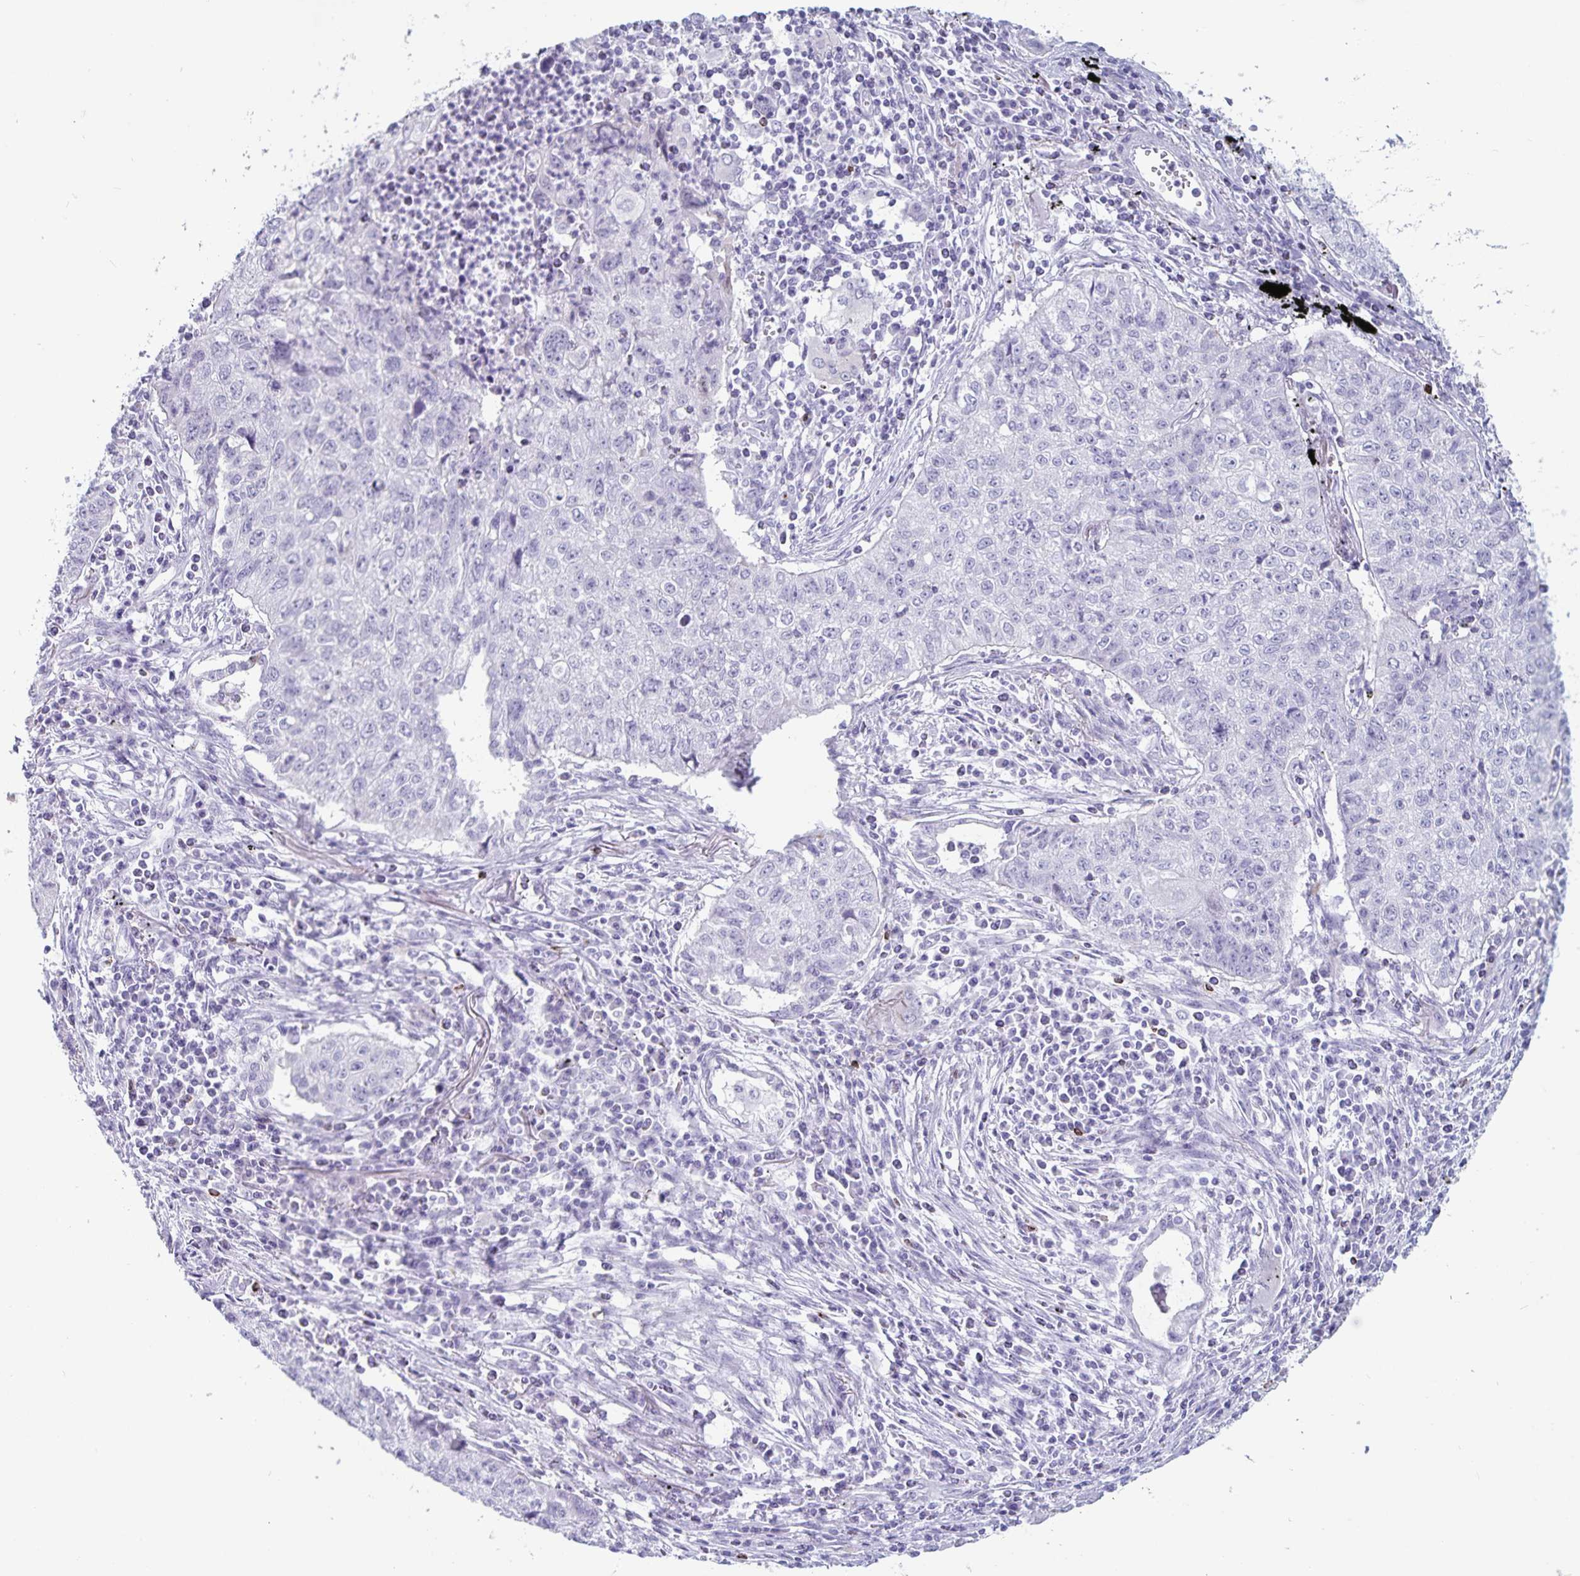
{"staining": {"intensity": "negative", "quantity": "none", "location": "none"}, "tissue": "lung cancer", "cell_type": "Tumor cells", "image_type": "cancer", "snomed": [{"axis": "morphology", "description": "Normal morphology"}, {"axis": "morphology", "description": "Aneuploidy"}, {"axis": "morphology", "description": "Squamous cell carcinoma, NOS"}, {"axis": "topography", "description": "Lymph node"}, {"axis": "topography", "description": "Lung"}], "caption": "Image shows no significant protein expression in tumor cells of lung cancer (aneuploidy).", "gene": "GNLY", "patient": {"sex": "female", "age": 76}}